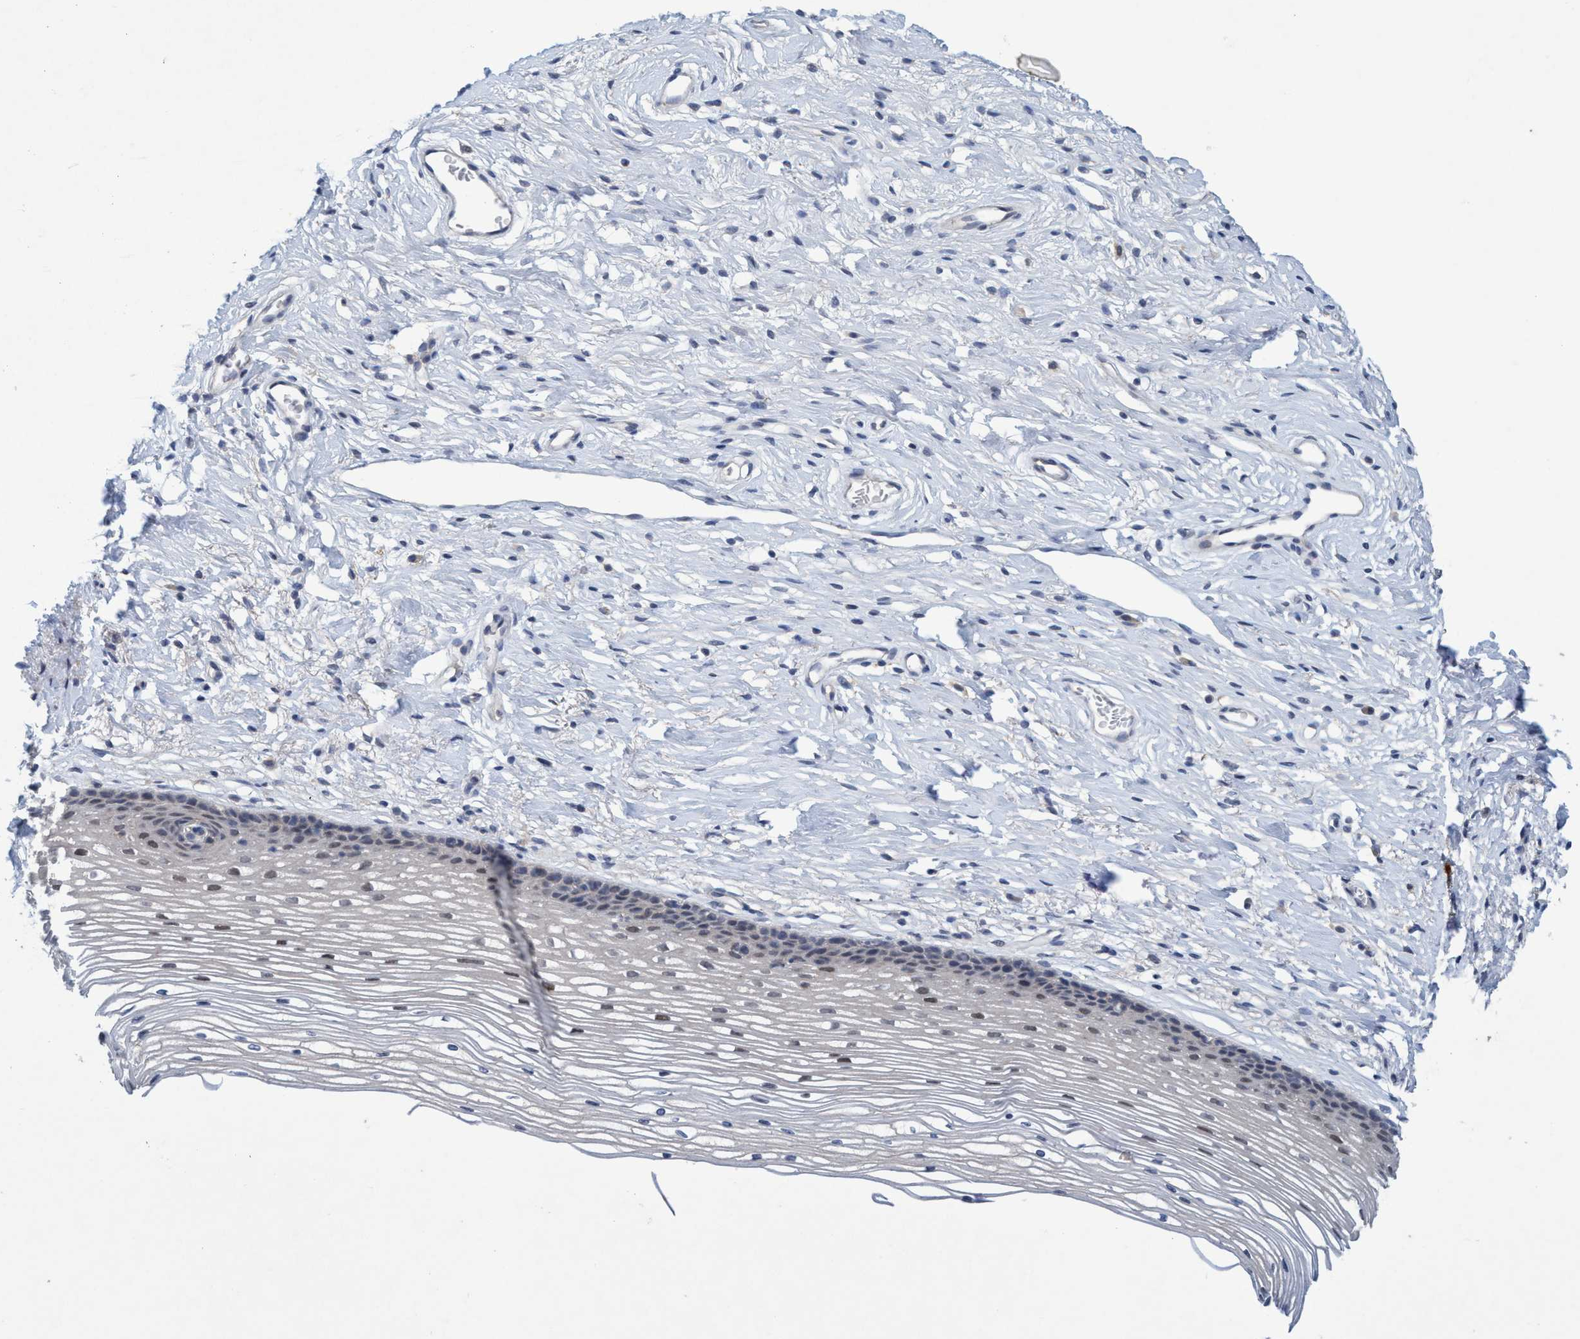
{"staining": {"intensity": "negative", "quantity": "none", "location": "none"}, "tissue": "cervix", "cell_type": "Glandular cells", "image_type": "normal", "snomed": [{"axis": "morphology", "description": "Normal tissue, NOS"}, {"axis": "topography", "description": "Cervix"}], "caption": "Image shows no protein positivity in glandular cells of unremarkable cervix.", "gene": "RNF208", "patient": {"sex": "female", "age": 77}}